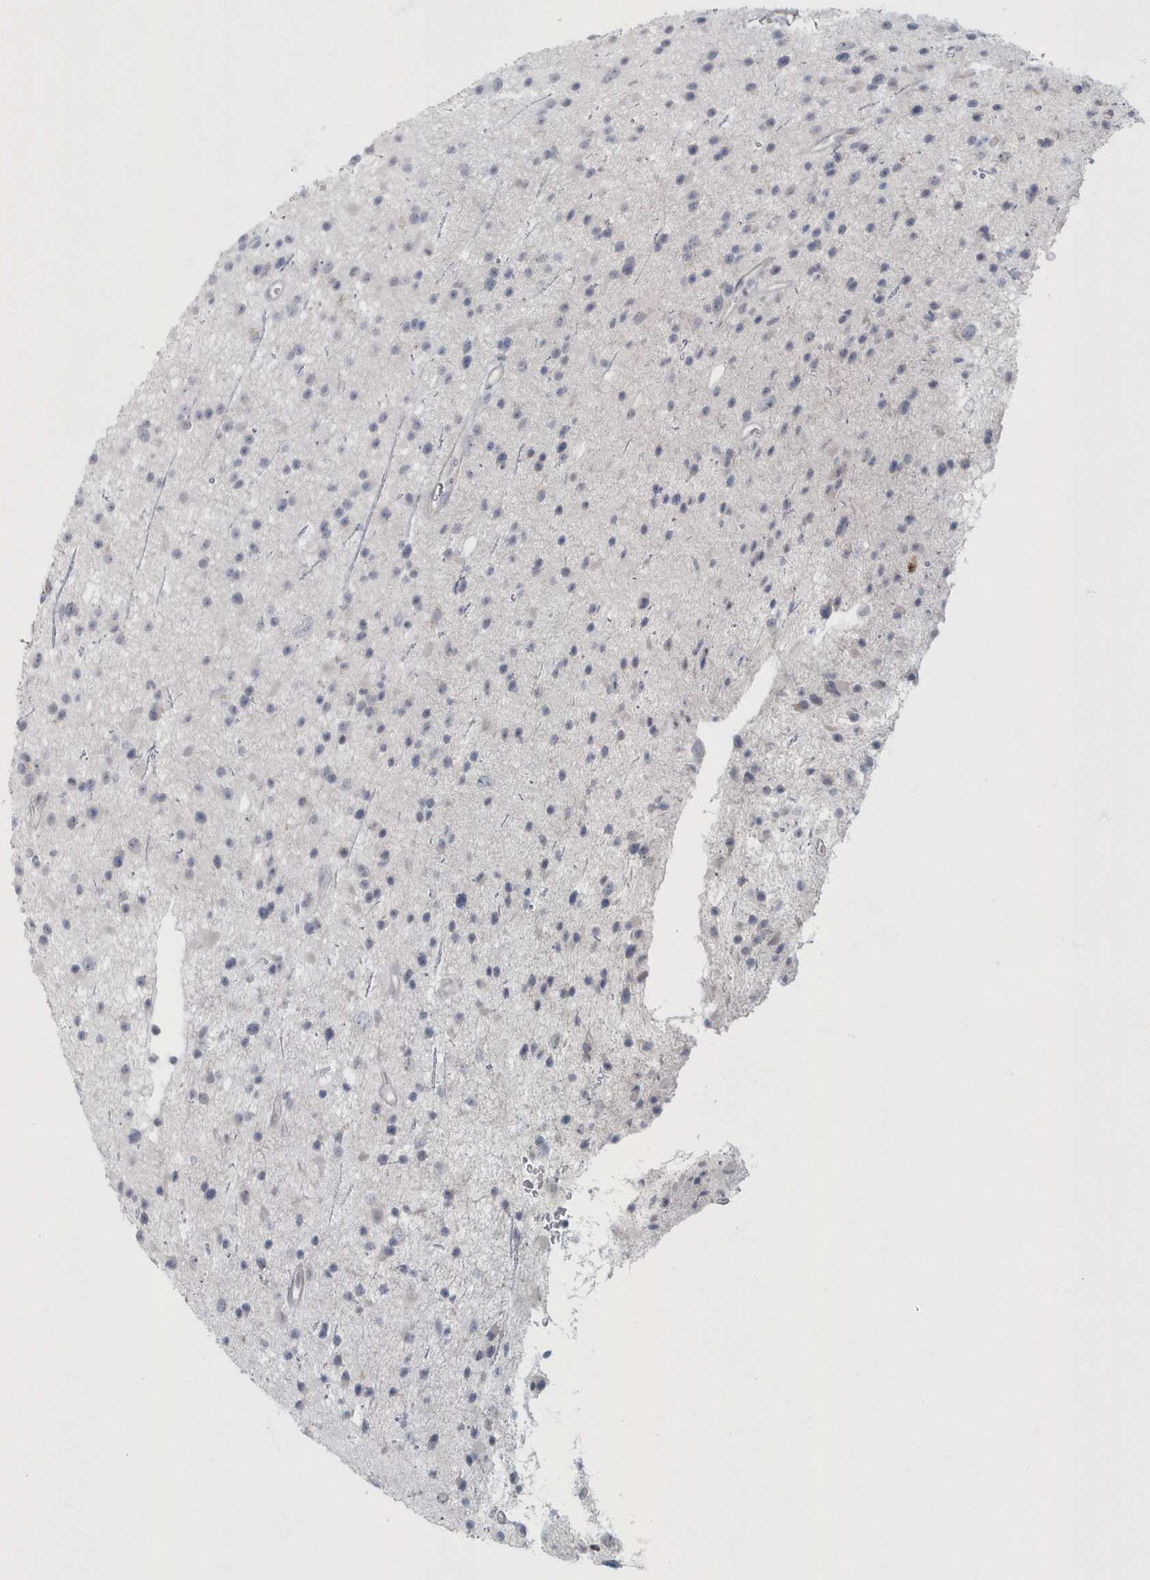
{"staining": {"intensity": "weak", "quantity": "<25%", "location": "nuclear"}, "tissue": "glioma", "cell_type": "Tumor cells", "image_type": "cancer", "snomed": [{"axis": "morphology", "description": "Glioma, malignant, Low grade"}, {"axis": "topography", "description": "Cerebral cortex"}], "caption": "DAB (3,3'-diaminobenzidine) immunohistochemical staining of human glioma reveals no significant positivity in tumor cells.", "gene": "MYOT", "patient": {"sex": "female", "age": 39}}